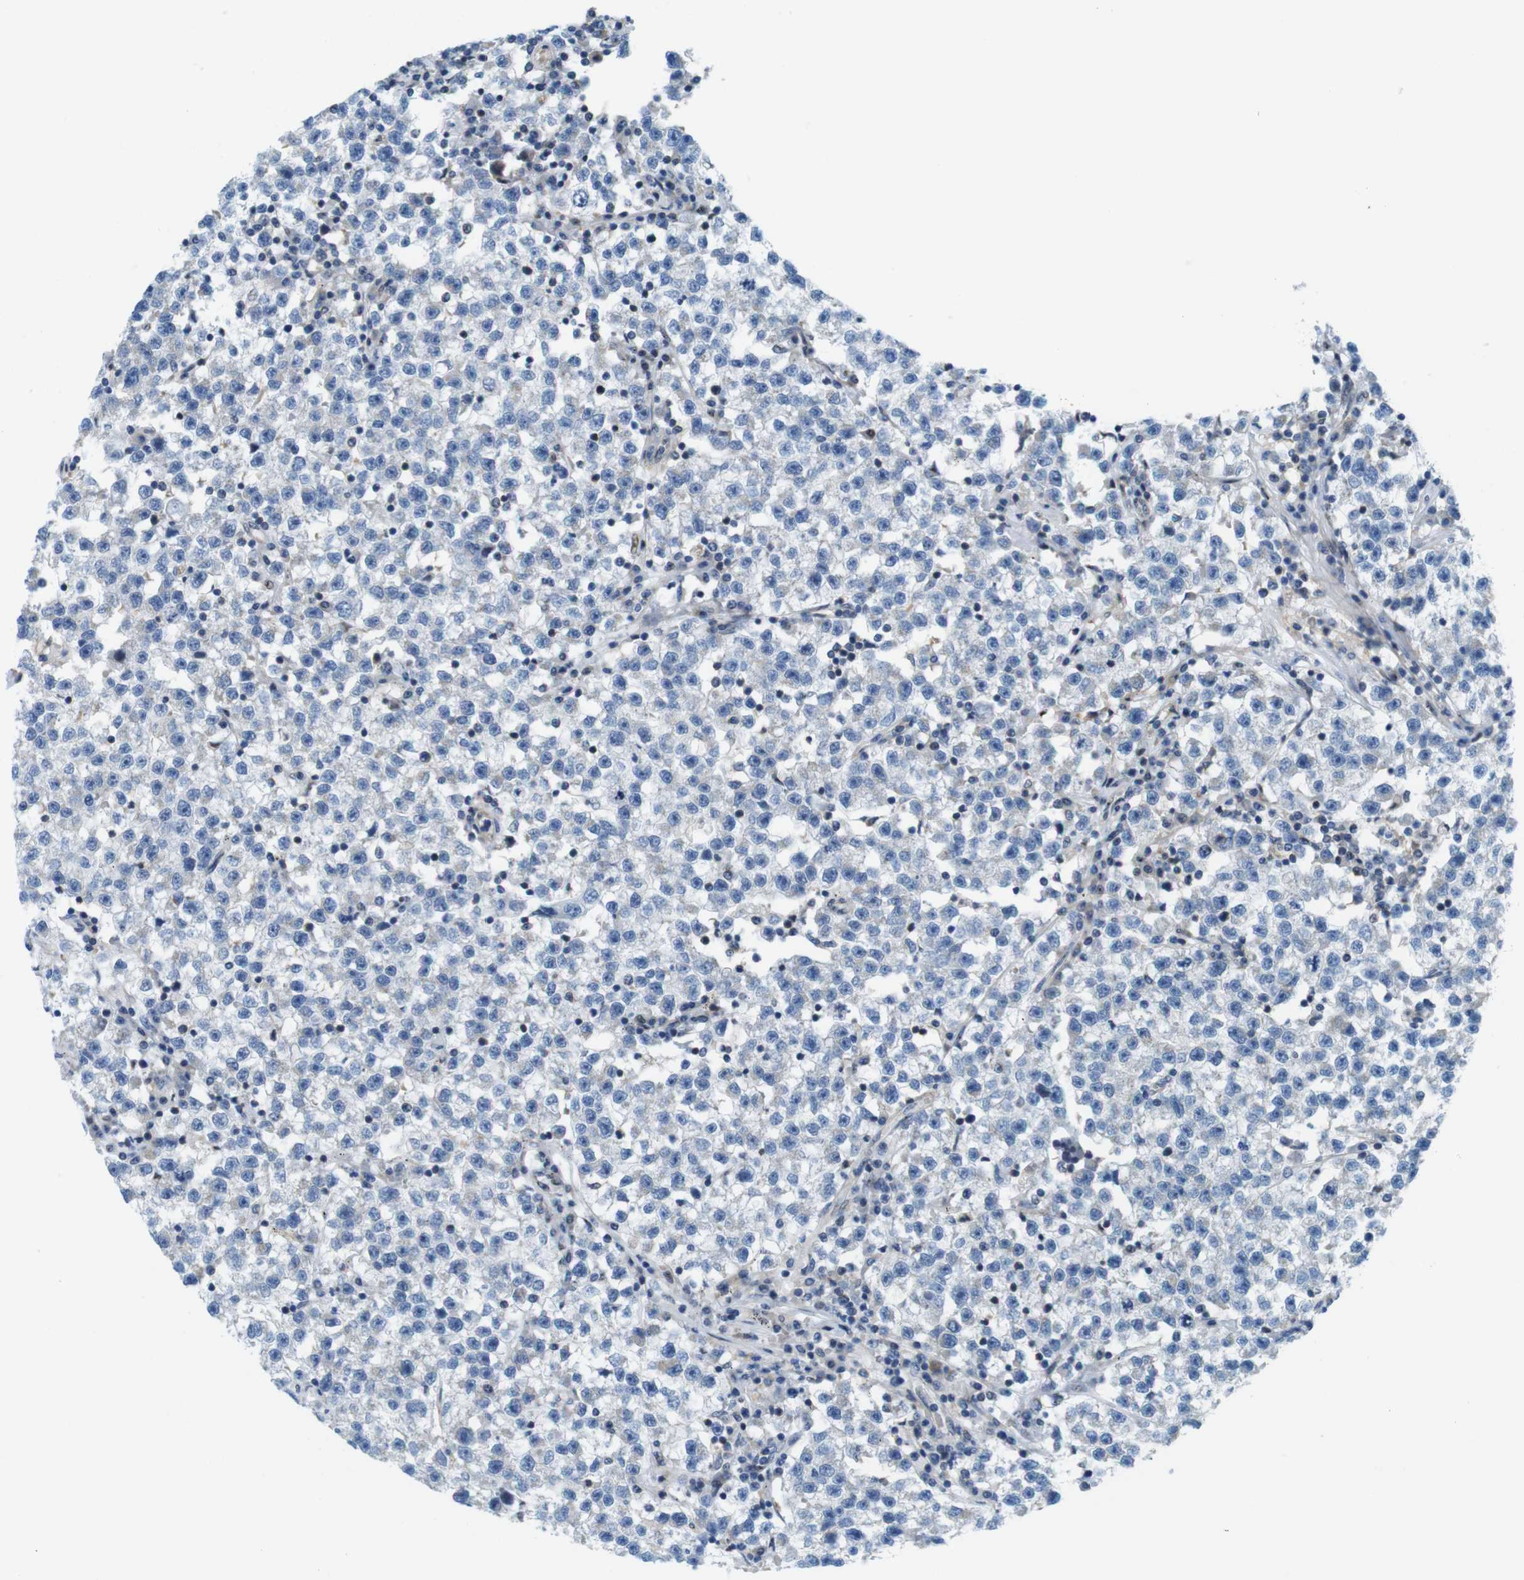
{"staining": {"intensity": "negative", "quantity": "none", "location": "none"}, "tissue": "testis cancer", "cell_type": "Tumor cells", "image_type": "cancer", "snomed": [{"axis": "morphology", "description": "Seminoma, NOS"}, {"axis": "topography", "description": "Testis"}], "caption": "There is no significant staining in tumor cells of testis cancer. The staining is performed using DAB (3,3'-diaminobenzidine) brown chromogen with nuclei counter-stained in using hematoxylin.", "gene": "ZDHHC3", "patient": {"sex": "male", "age": 22}}